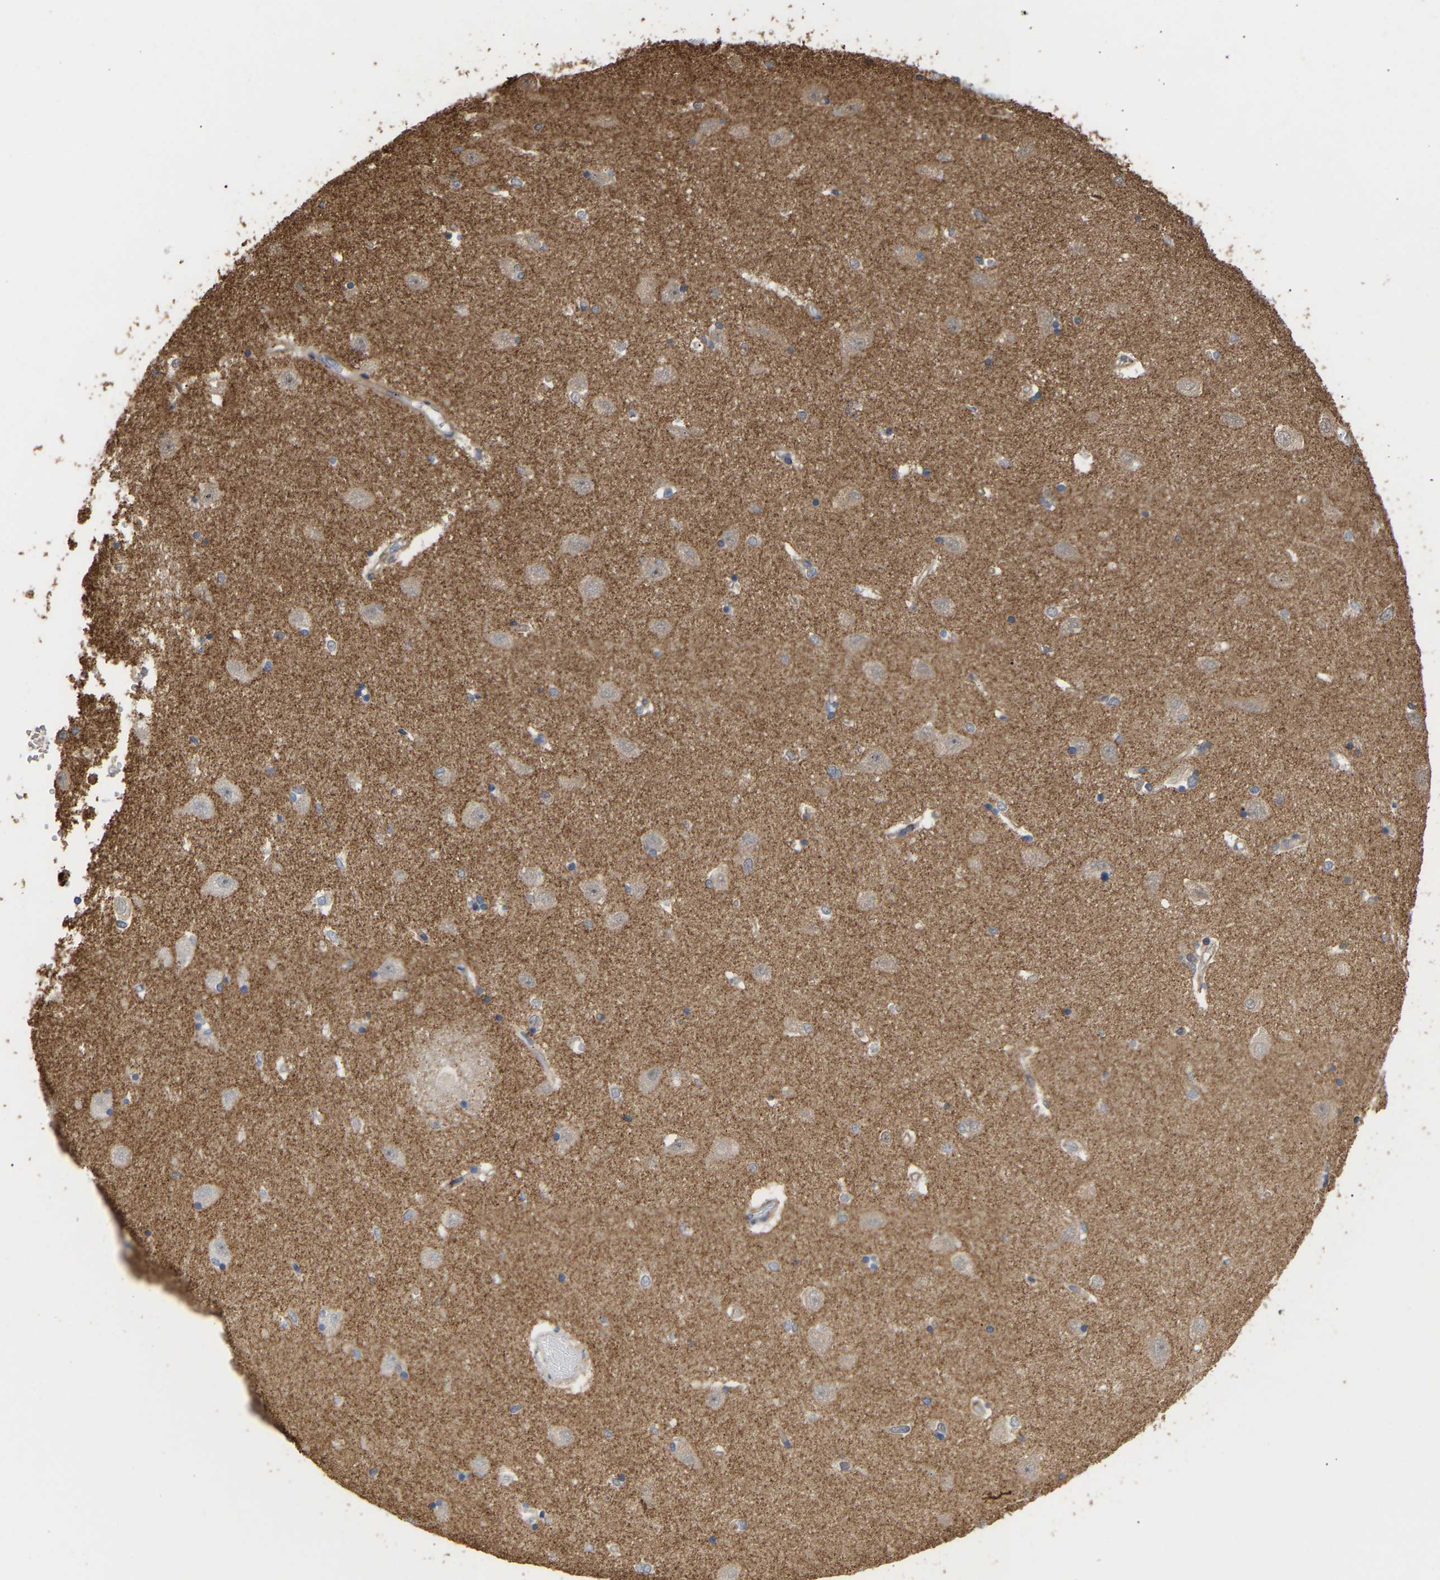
{"staining": {"intensity": "weak", "quantity": "<25%", "location": "cytoplasmic/membranous"}, "tissue": "hippocampus", "cell_type": "Glial cells", "image_type": "normal", "snomed": [{"axis": "morphology", "description": "Normal tissue, NOS"}, {"axis": "topography", "description": "Hippocampus"}], "caption": "IHC histopathology image of benign hippocampus: human hippocampus stained with DAB (3,3'-diaminobenzidine) reveals no significant protein positivity in glial cells. (Immunohistochemistry, brightfield microscopy, high magnification).", "gene": "AMPH", "patient": {"sex": "male", "age": 45}}